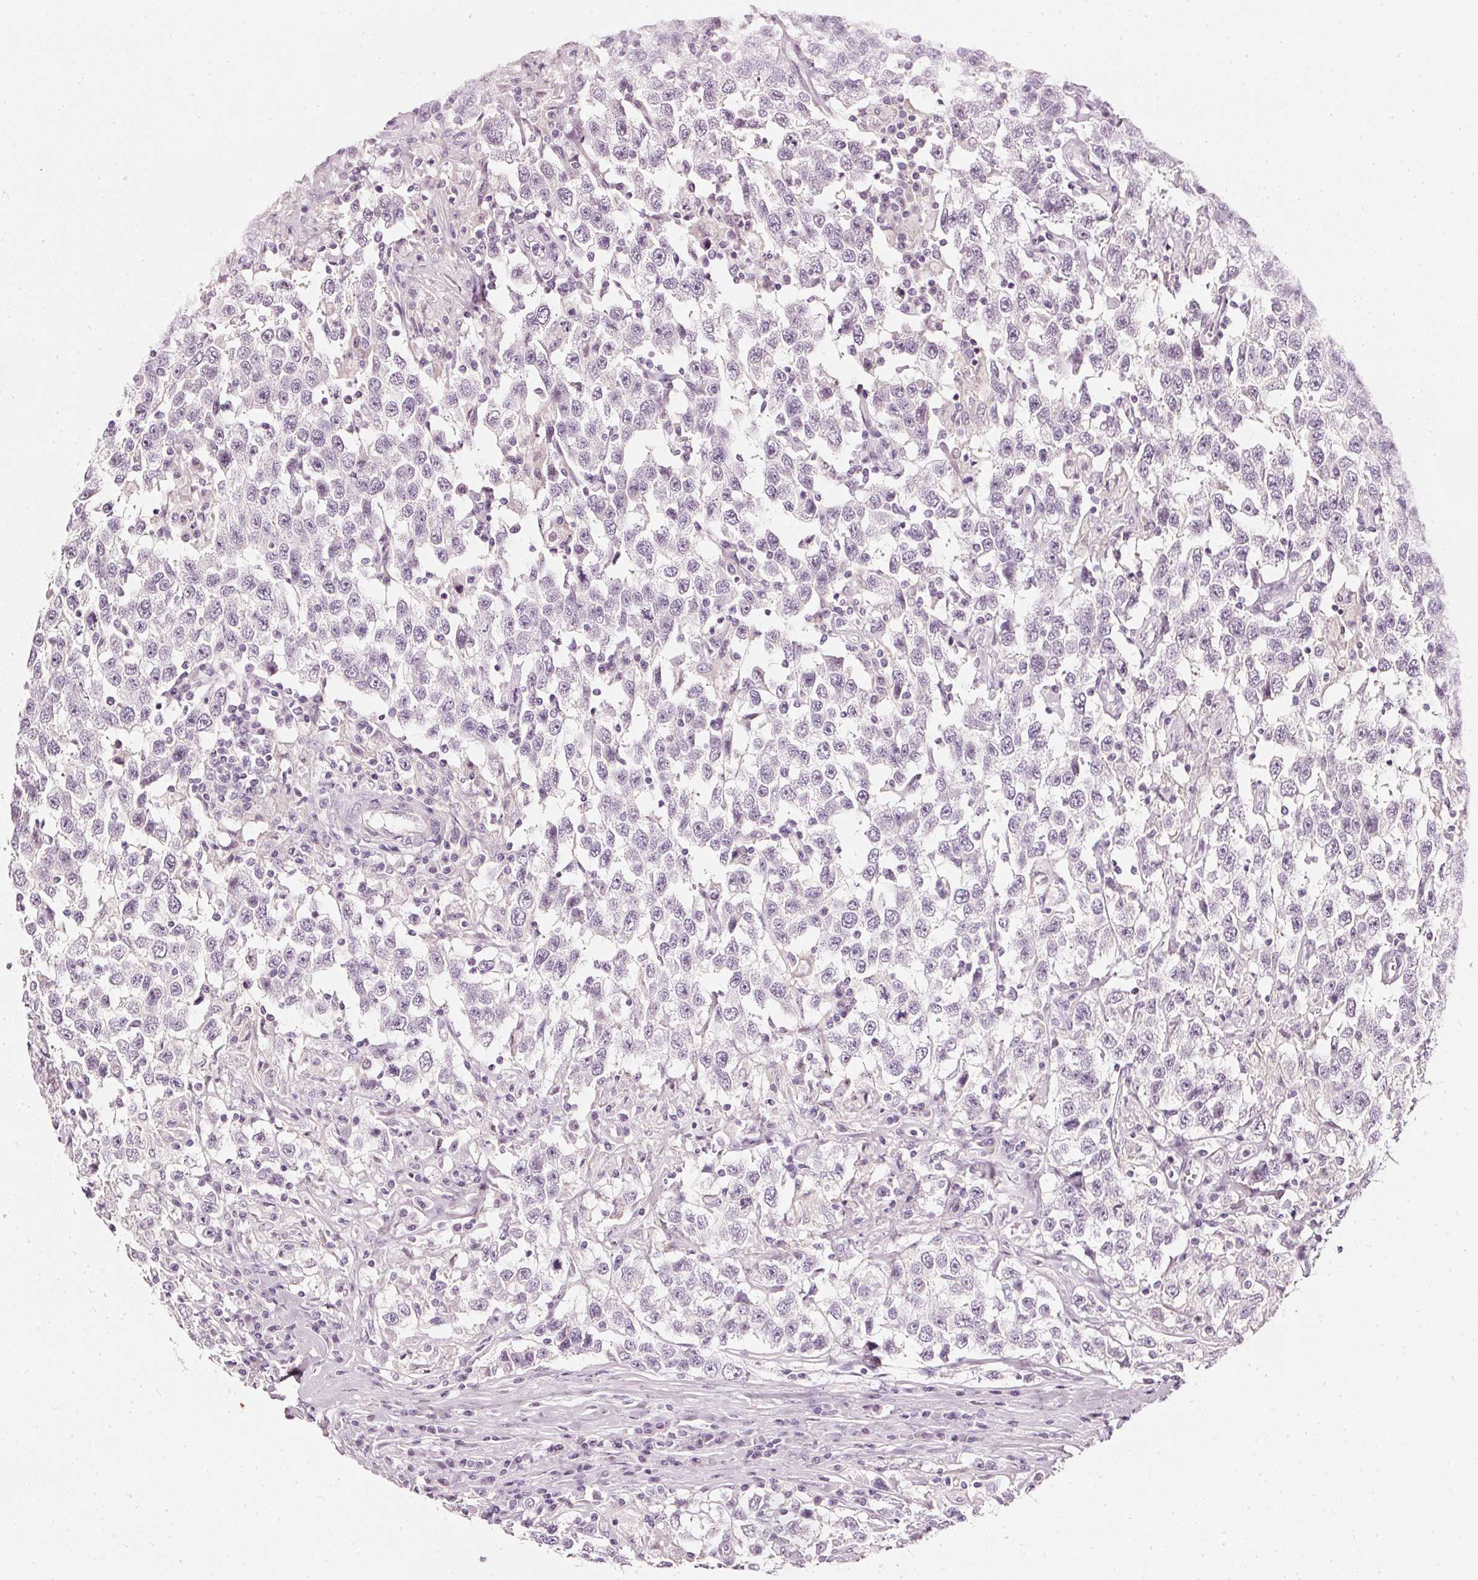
{"staining": {"intensity": "negative", "quantity": "none", "location": "none"}, "tissue": "testis cancer", "cell_type": "Tumor cells", "image_type": "cancer", "snomed": [{"axis": "morphology", "description": "Seminoma, NOS"}, {"axis": "topography", "description": "Testis"}], "caption": "Micrograph shows no significant protein staining in tumor cells of testis cancer (seminoma). (Brightfield microscopy of DAB (3,3'-diaminobenzidine) immunohistochemistry (IHC) at high magnification).", "gene": "CNP", "patient": {"sex": "male", "age": 41}}